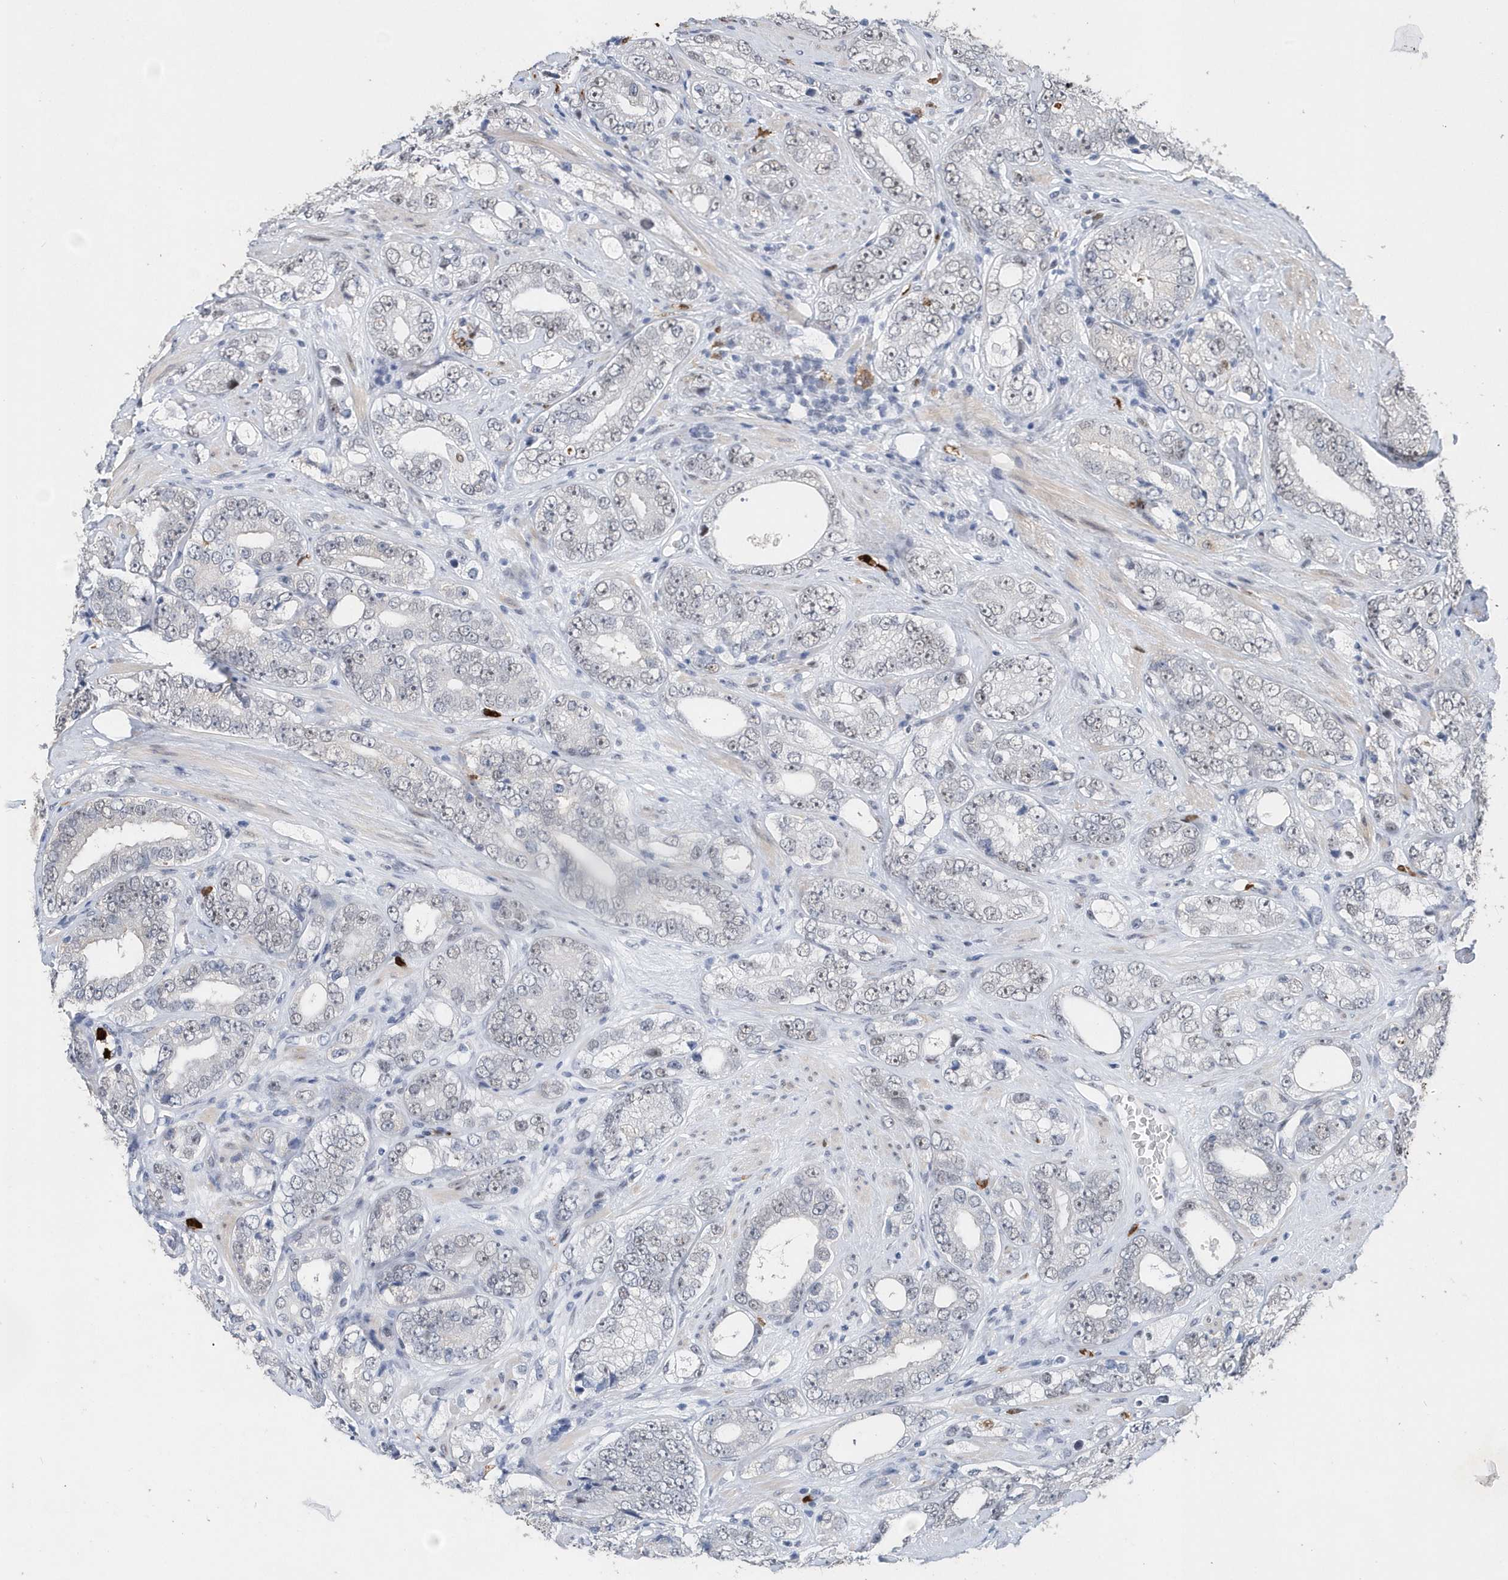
{"staining": {"intensity": "negative", "quantity": "none", "location": "none"}, "tissue": "prostate cancer", "cell_type": "Tumor cells", "image_type": "cancer", "snomed": [{"axis": "morphology", "description": "Adenocarcinoma, High grade"}, {"axis": "topography", "description": "Prostate"}], "caption": "DAB (3,3'-diaminobenzidine) immunohistochemical staining of prostate cancer (high-grade adenocarcinoma) displays no significant expression in tumor cells.", "gene": "RPP30", "patient": {"sex": "male", "age": 56}}